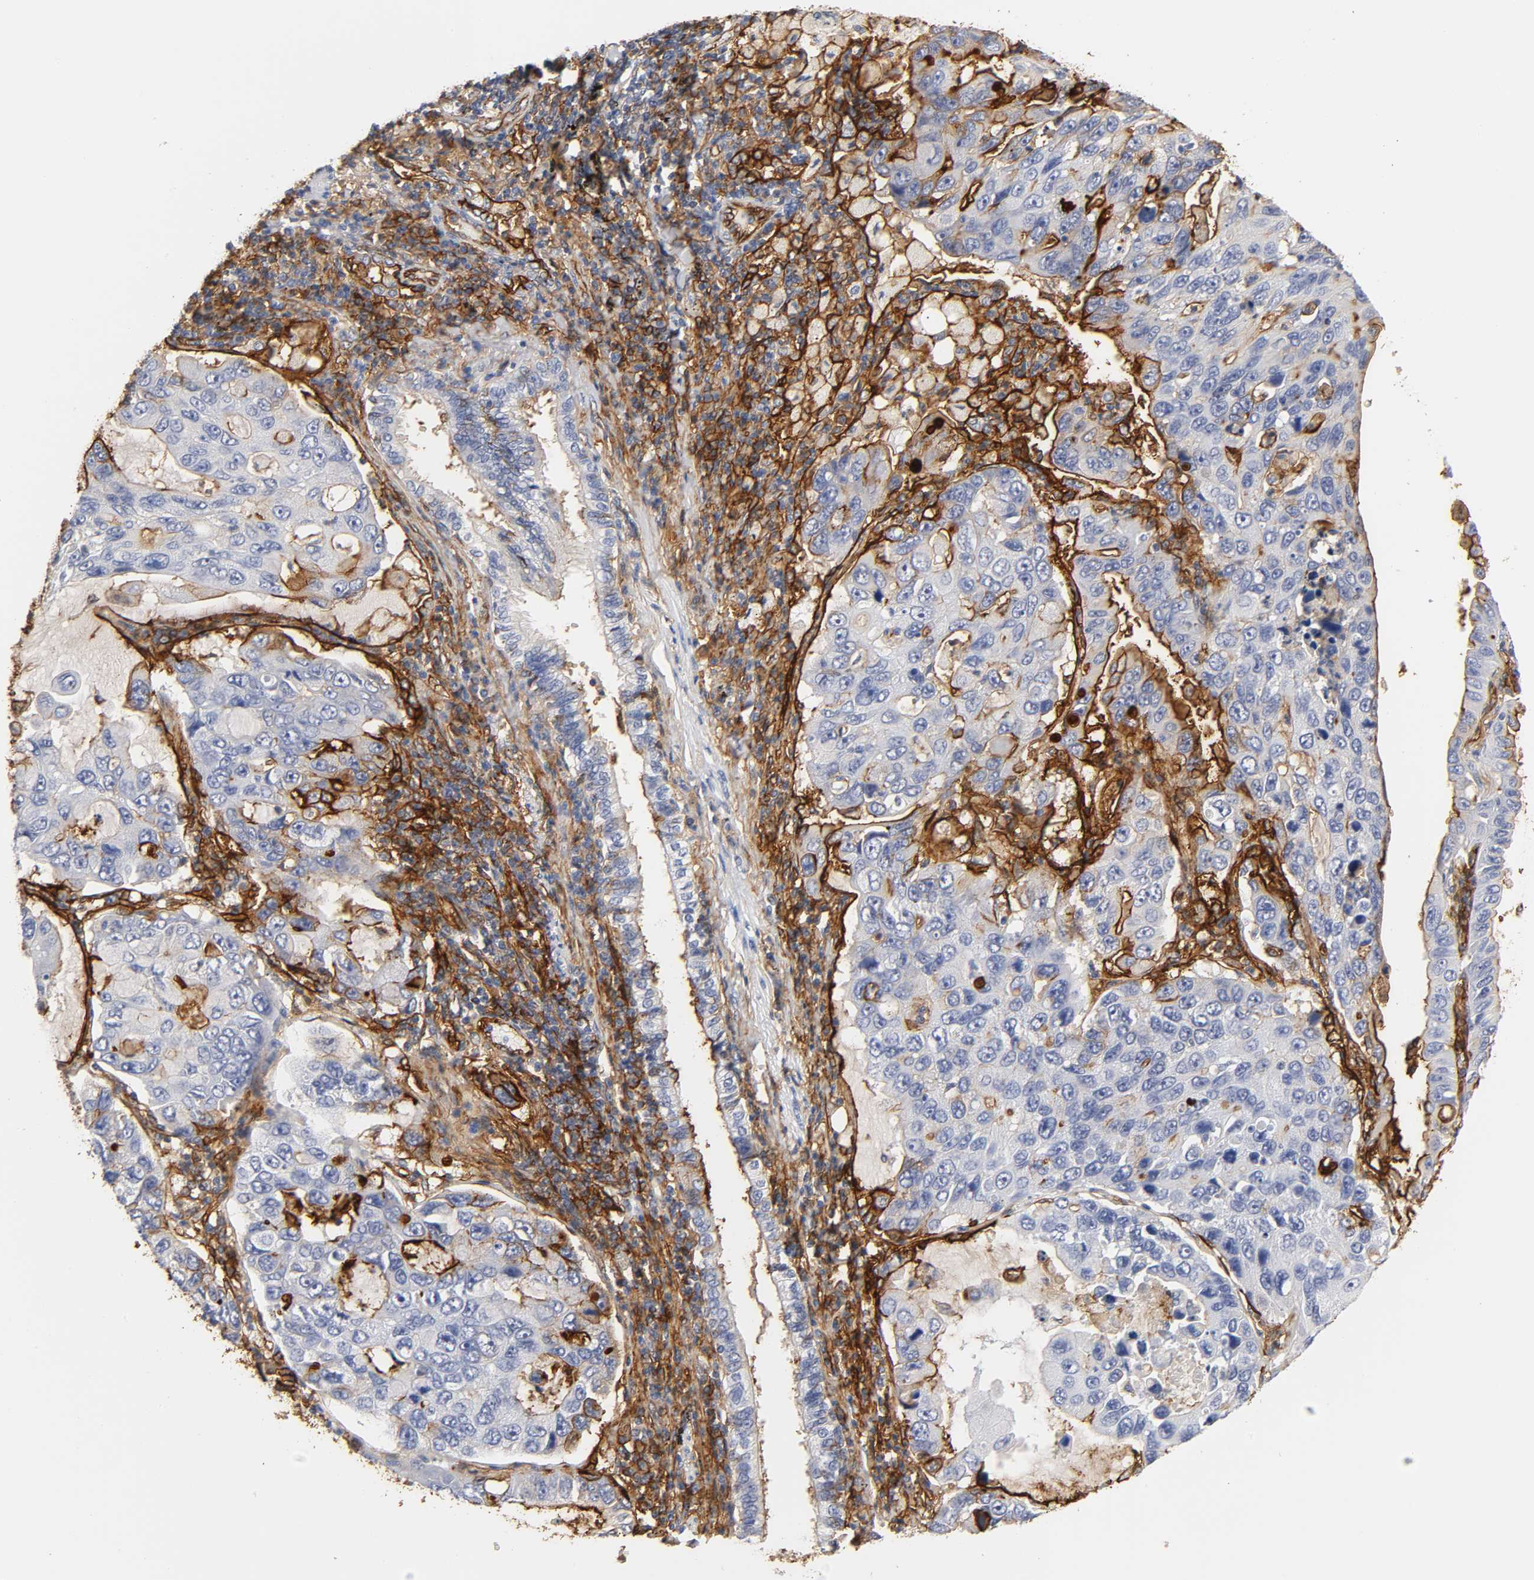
{"staining": {"intensity": "strong", "quantity": "<25%", "location": "cytoplasmic/membranous"}, "tissue": "lung cancer", "cell_type": "Tumor cells", "image_type": "cancer", "snomed": [{"axis": "morphology", "description": "Adenocarcinoma, NOS"}, {"axis": "topography", "description": "Lung"}], "caption": "An immunohistochemistry (IHC) micrograph of neoplastic tissue is shown. Protein staining in brown shows strong cytoplasmic/membranous positivity in lung cancer (adenocarcinoma) within tumor cells.", "gene": "ICAM1", "patient": {"sex": "male", "age": 64}}